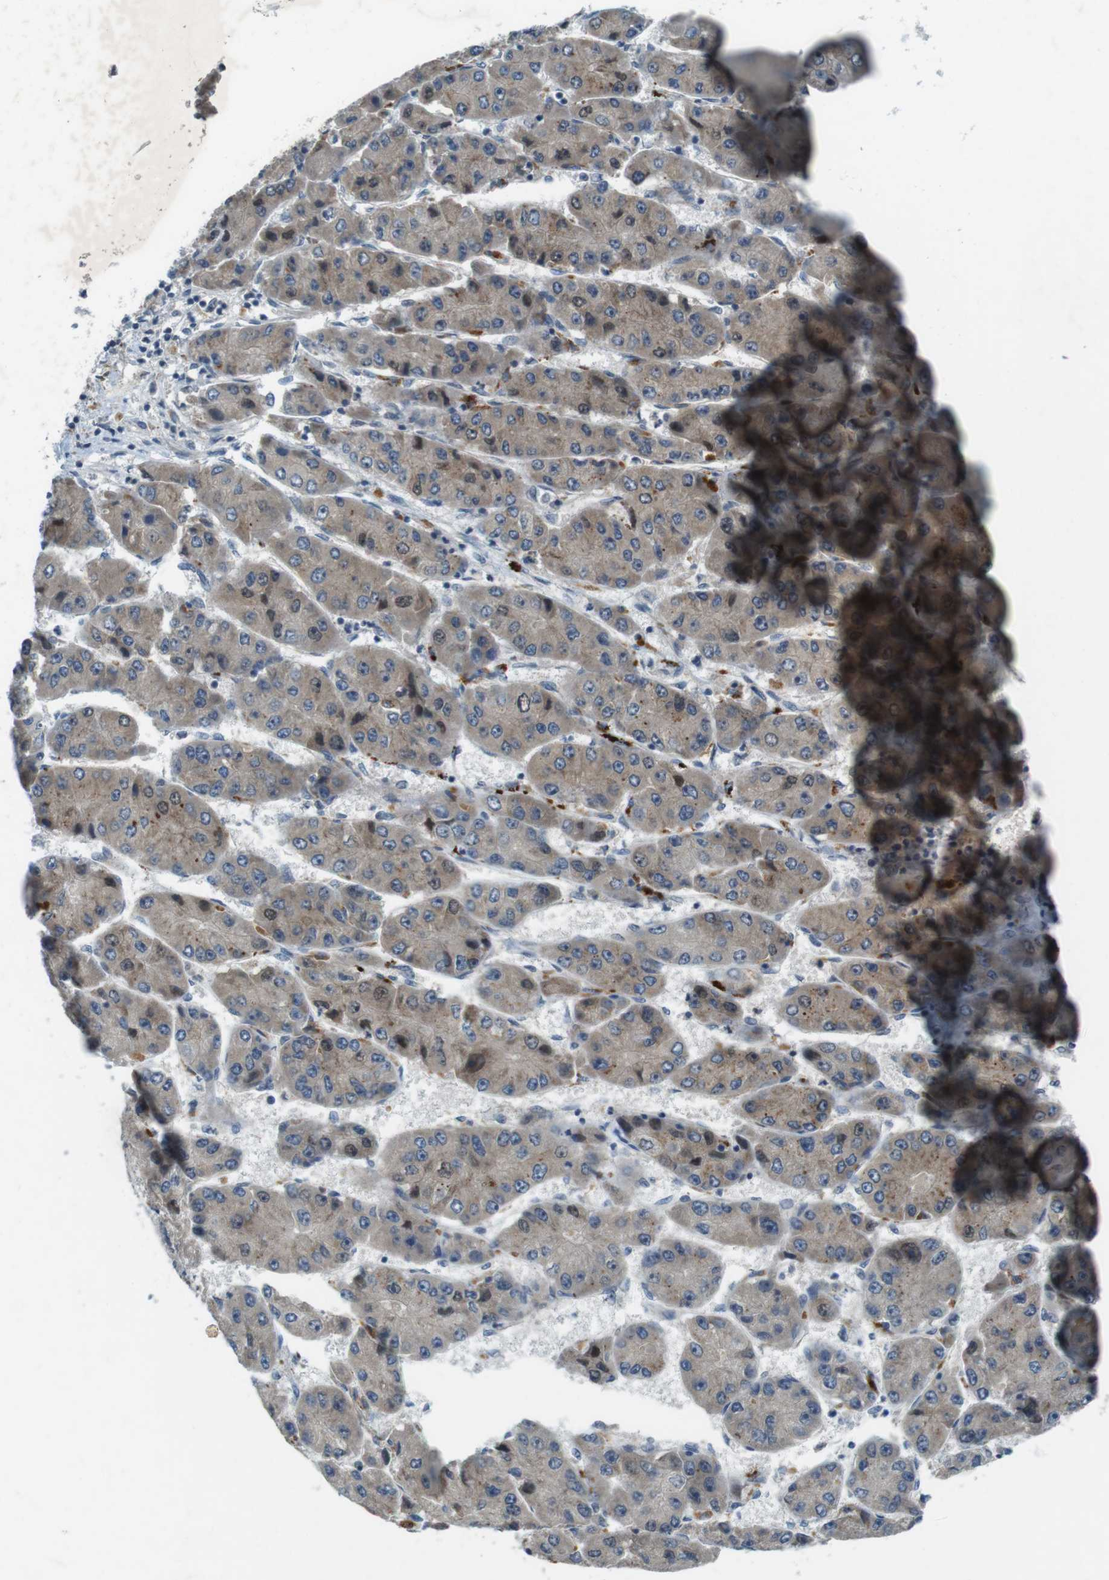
{"staining": {"intensity": "weak", "quantity": "25%-75%", "location": "cytoplasmic/membranous"}, "tissue": "liver cancer", "cell_type": "Tumor cells", "image_type": "cancer", "snomed": [{"axis": "morphology", "description": "Carcinoma, Hepatocellular, NOS"}, {"axis": "topography", "description": "Liver"}], "caption": "Tumor cells reveal low levels of weak cytoplasmic/membranous staining in approximately 25%-75% of cells in hepatocellular carcinoma (liver).", "gene": "MAPKAPK5", "patient": {"sex": "female", "age": 61}}